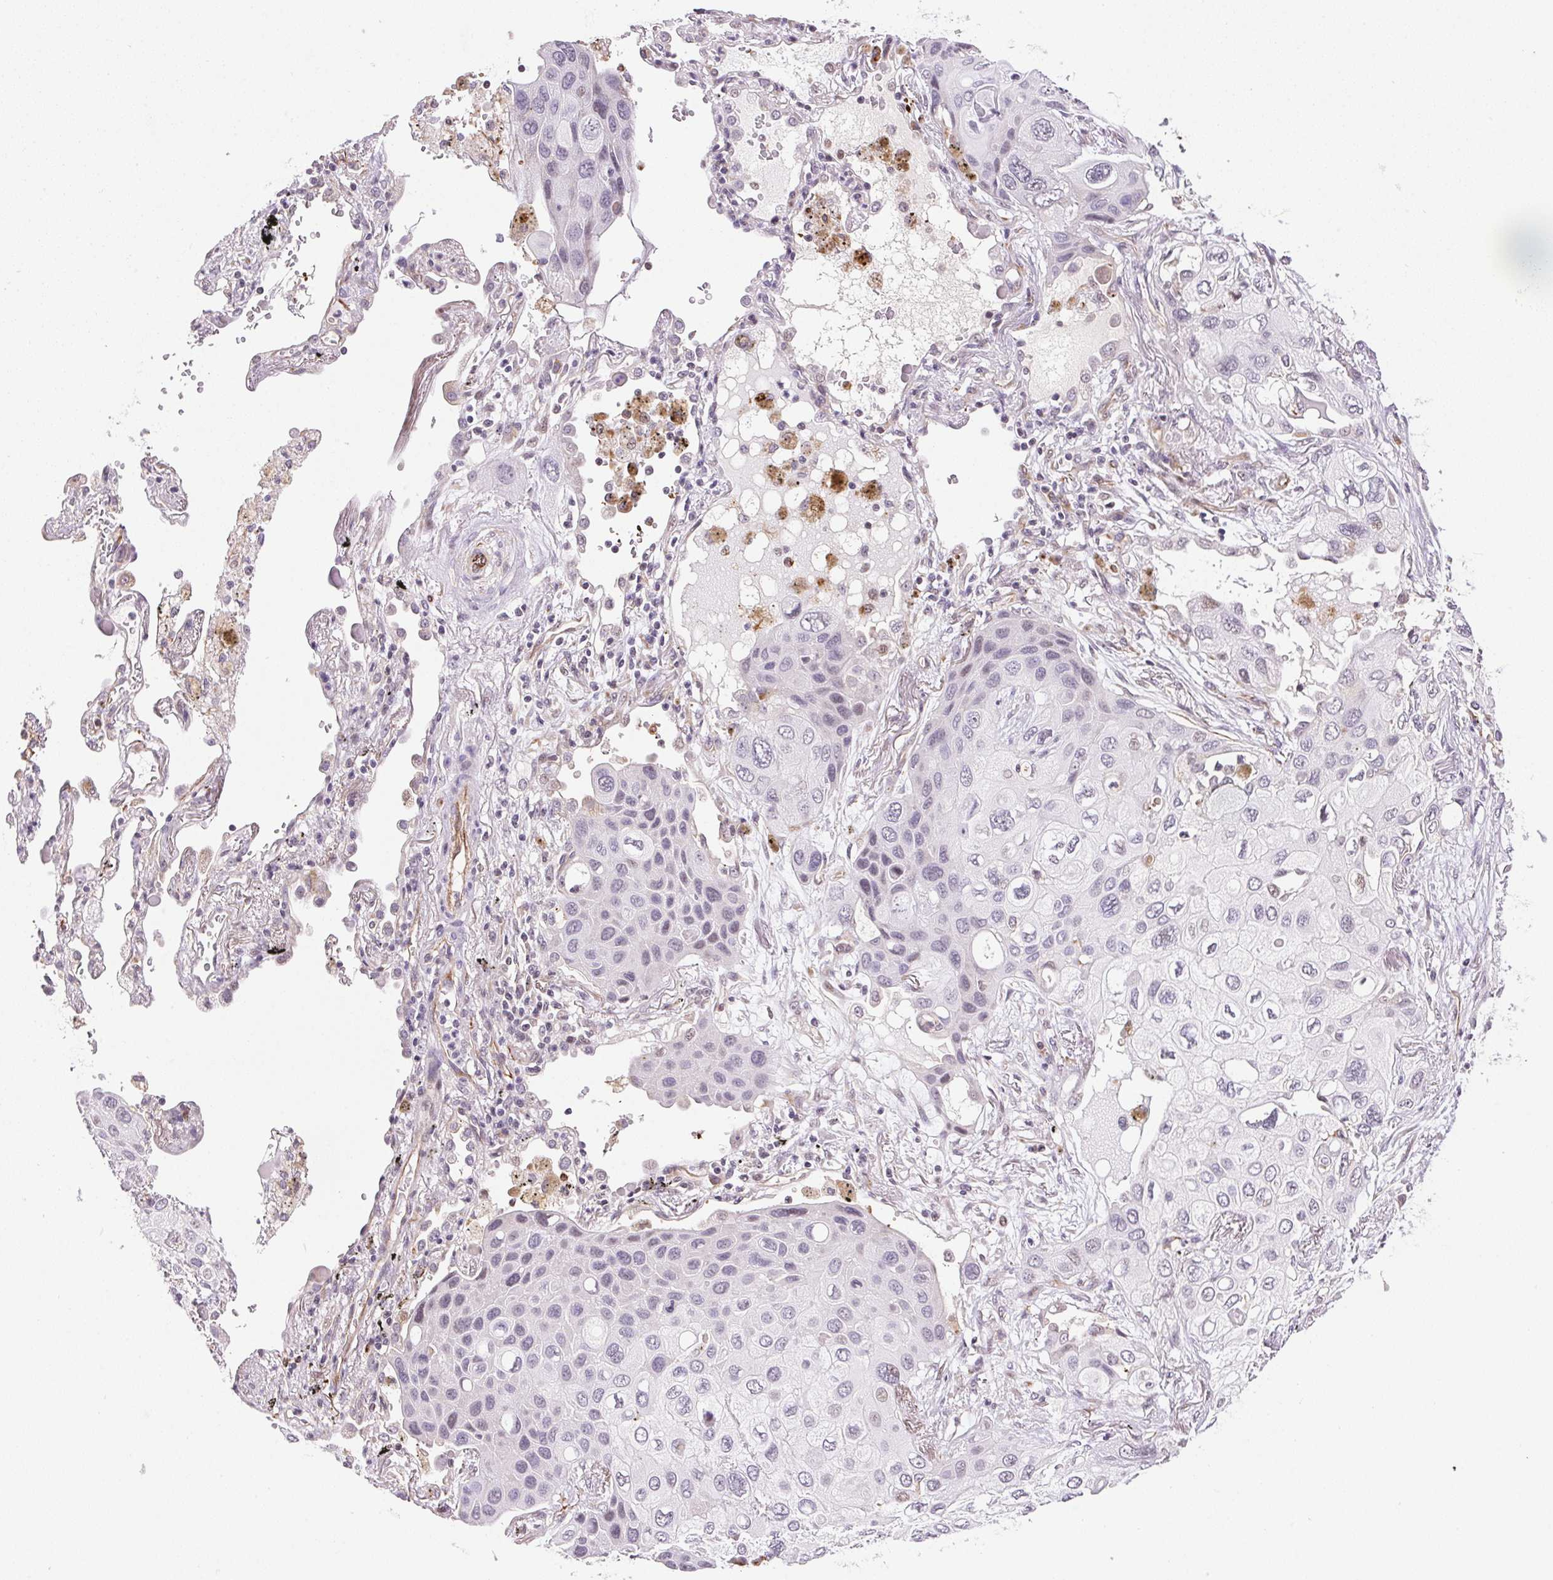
{"staining": {"intensity": "negative", "quantity": "none", "location": "none"}, "tissue": "lung cancer", "cell_type": "Tumor cells", "image_type": "cancer", "snomed": [{"axis": "morphology", "description": "Squamous cell carcinoma, NOS"}, {"axis": "morphology", "description": "Squamous cell carcinoma, metastatic, NOS"}, {"axis": "topography", "description": "Lung"}], "caption": "A high-resolution micrograph shows immunohistochemistry (IHC) staining of lung cancer, which exhibits no significant staining in tumor cells.", "gene": "GYG2", "patient": {"sex": "male", "age": 59}}